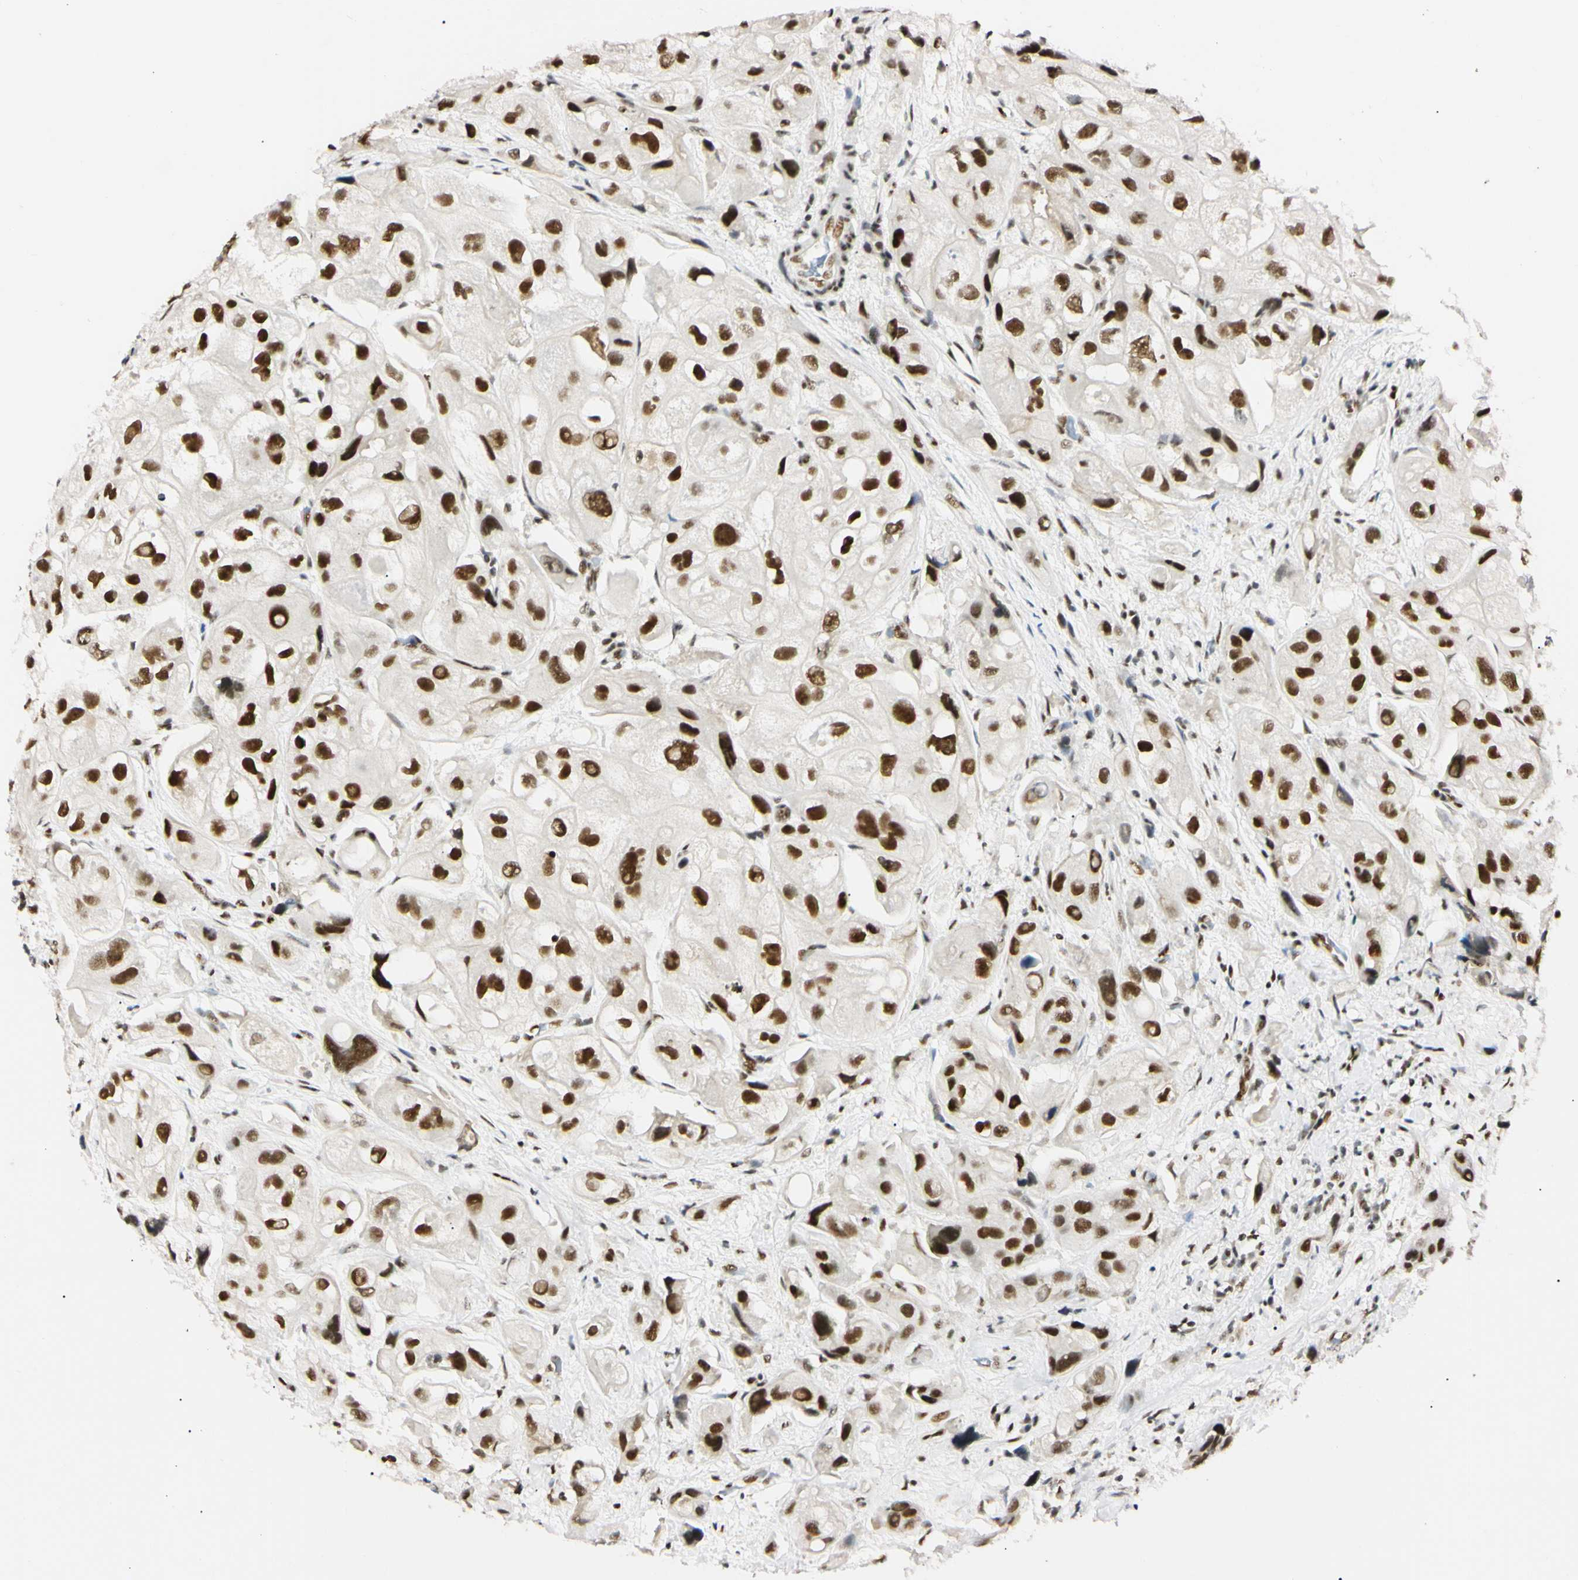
{"staining": {"intensity": "strong", "quantity": ">75%", "location": "nuclear"}, "tissue": "urothelial cancer", "cell_type": "Tumor cells", "image_type": "cancer", "snomed": [{"axis": "morphology", "description": "Urothelial carcinoma, High grade"}, {"axis": "topography", "description": "Urinary bladder"}], "caption": "Strong nuclear expression for a protein is identified in approximately >75% of tumor cells of high-grade urothelial carcinoma using immunohistochemistry.", "gene": "ZNF134", "patient": {"sex": "female", "age": 64}}